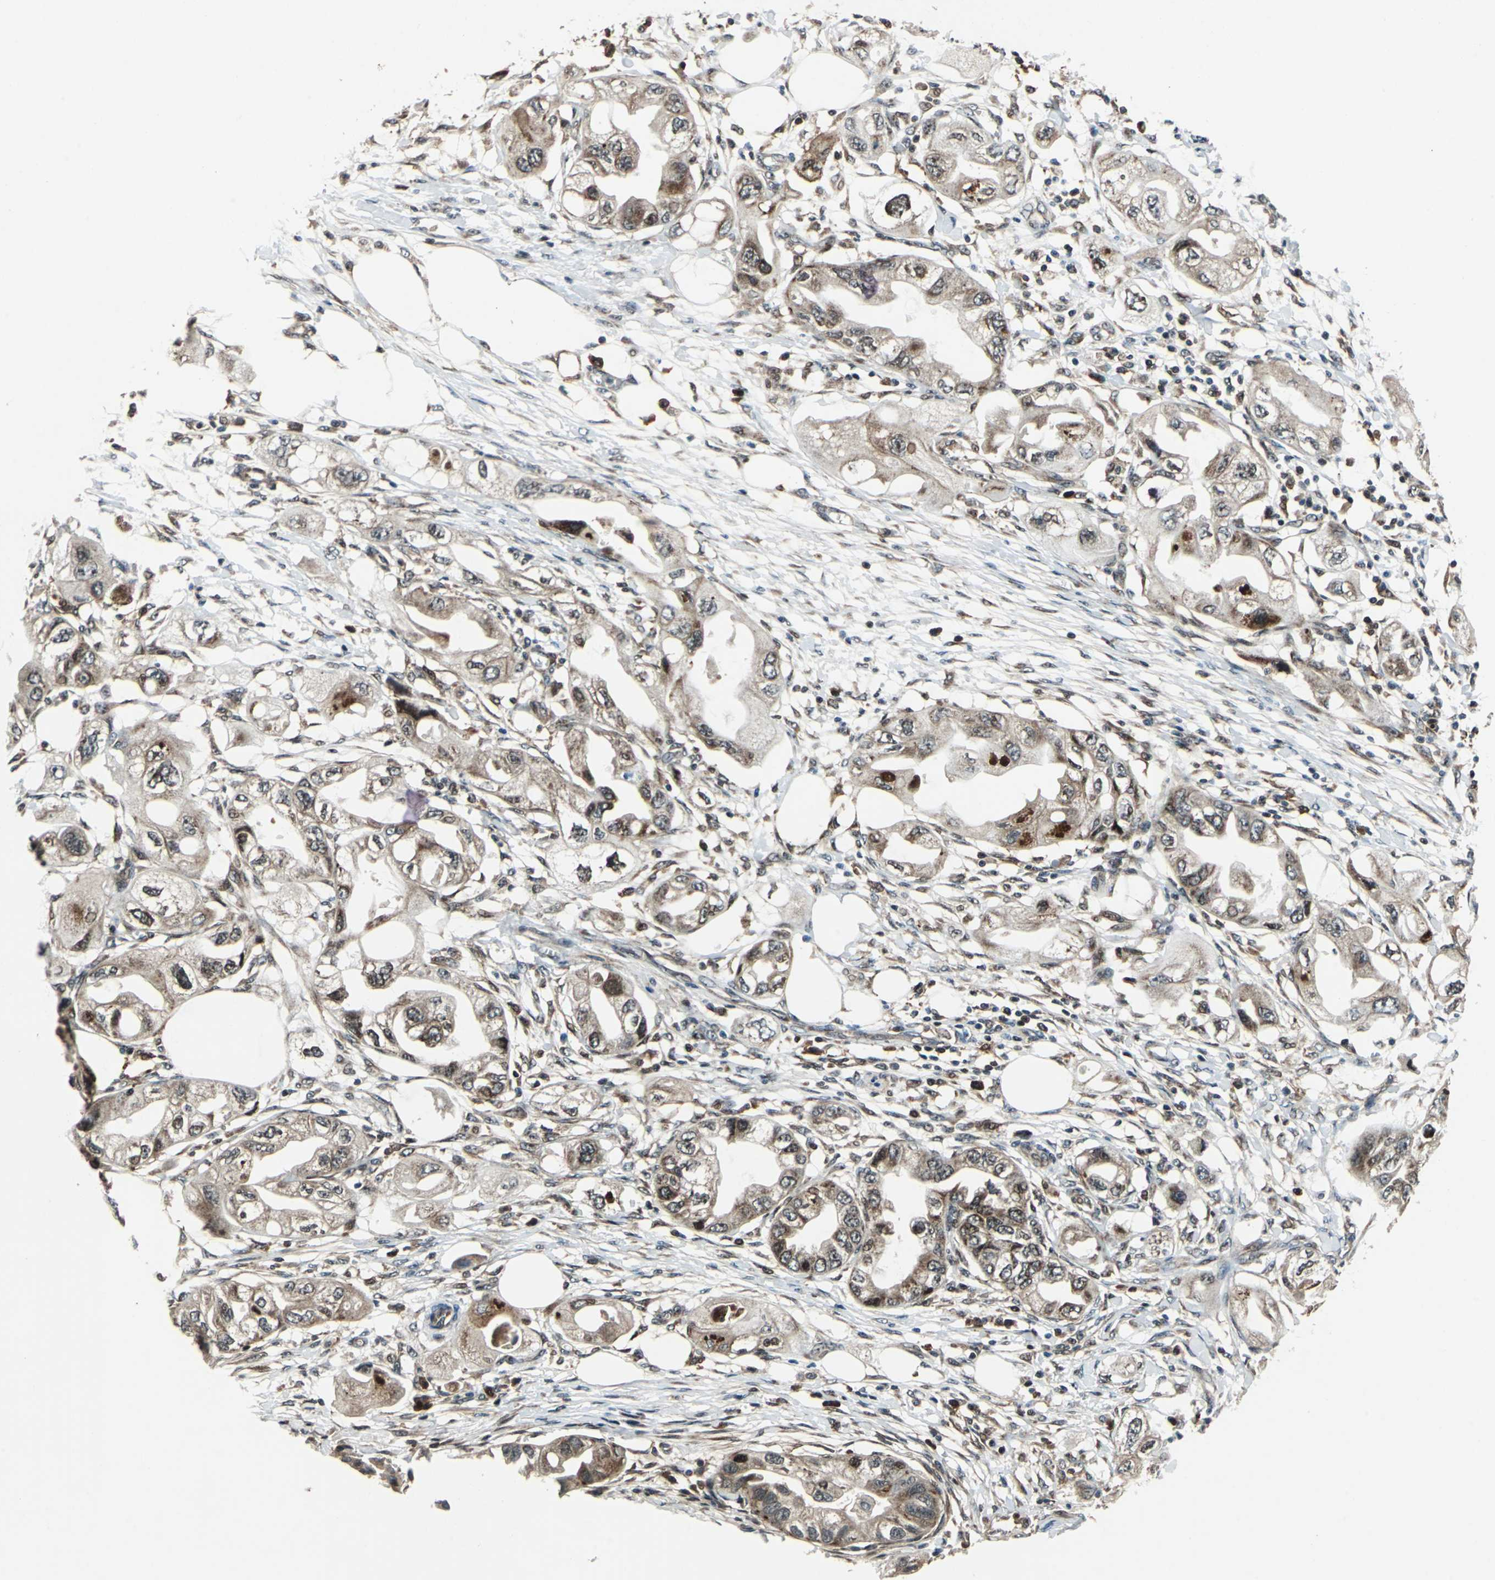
{"staining": {"intensity": "moderate", "quantity": ">75%", "location": "cytoplasmic/membranous,nuclear"}, "tissue": "endometrial cancer", "cell_type": "Tumor cells", "image_type": "cancer", "snomed": [{"axis": "morphology", "description": "Adenocarcinoma, NOS"}, {"axis": "topography", "description": "Endometrium"}], "caption": "Human endometrial adenocarcinoma stained for a protein (brown) displays moderate cytoplasmic/membranous and nuclear positive positivity in about >75% of tumor cells.", "gene": "AATF", "patient": {"sex": "female", "age": 67}}